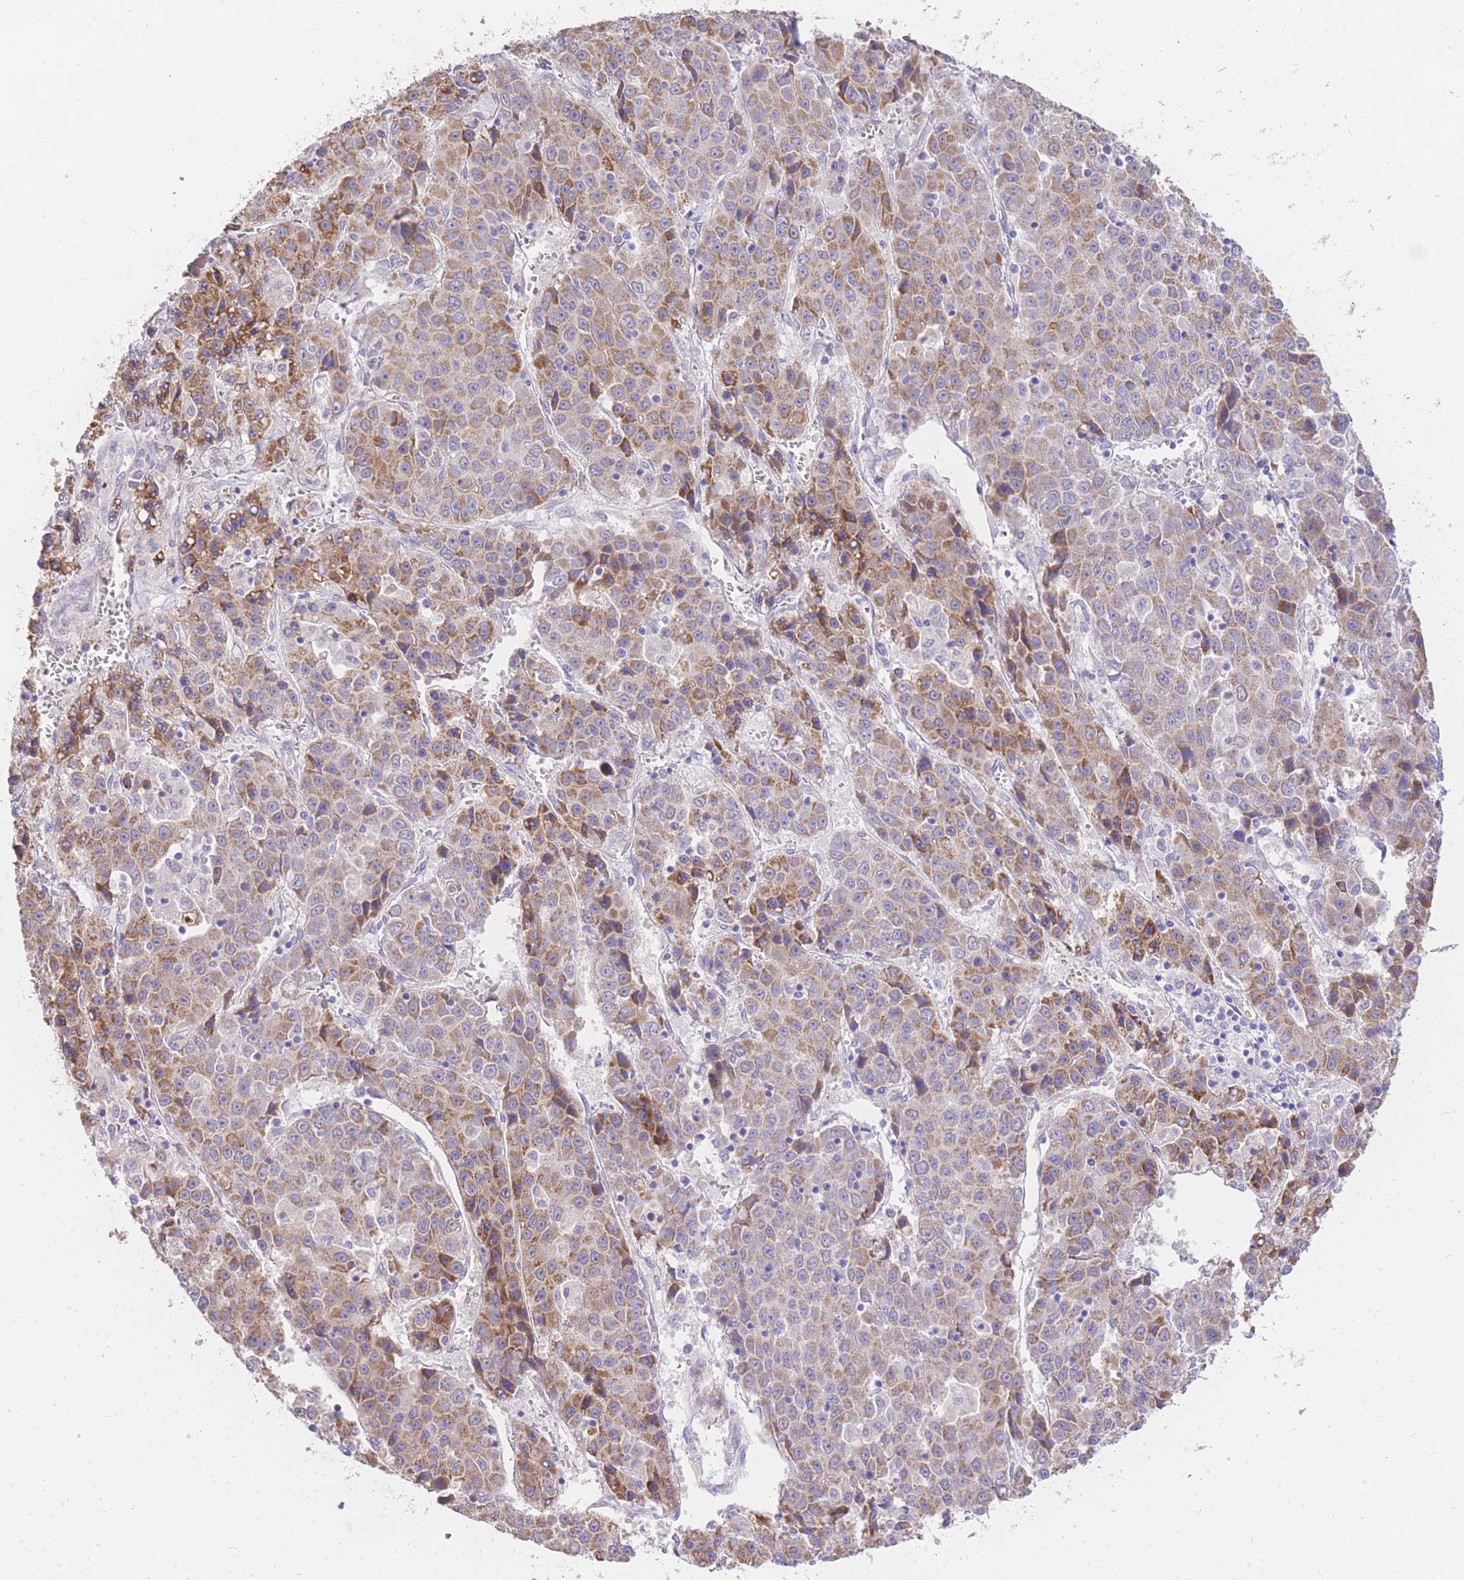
{"staining": {"intensity": "moderate", "quantity": "25%-75%", "location": "cytoplasmic/membranous"}, "tissue": "liver cancer", "cell_type": "Tumor cells", "image_type": "cancer", "snomed": [{"axis": "morphology", "description": "Carcinoma, Hepatocellular, NOS"}, {"axis": "topography", "description": "Liver"}], "caption": "About 25%-75% of tumor cells in liver hepatocellular carcinoma exhibit moderate cytoplasmic/membranous protein positivity as visualized by brown immunohistochemical staining.", "gene": "C2orf88", "patient": {"sex": "female", "age": 53}}